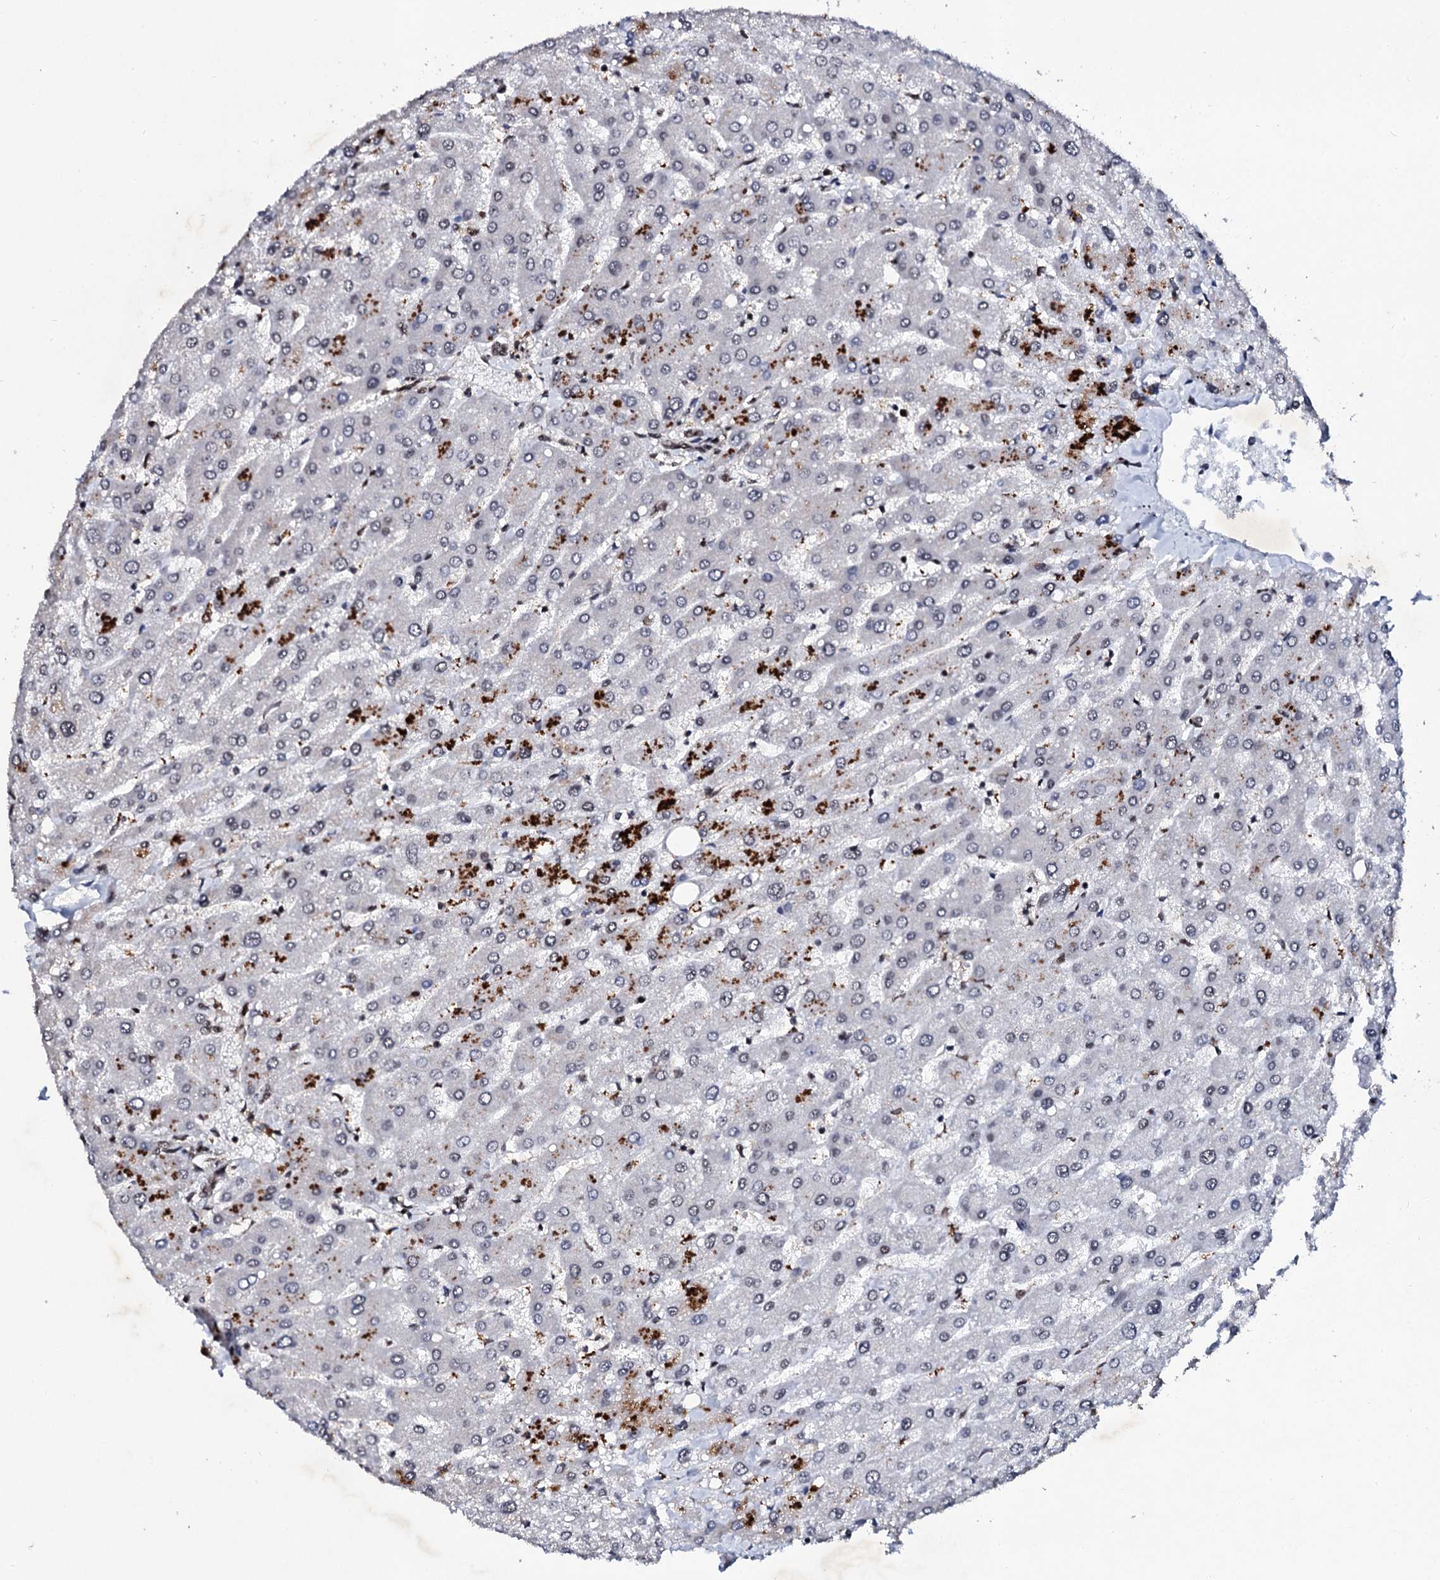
{"staining": {"intensity": "weak", "quantity": ">75%", "location": "nuclear"}, "tissue": "liver", "cell_type": "Cholangiocytes", "image_type": "normal", "snomed": [{"axis": "morphology", "description": "Normal tissue, NOS"}, {"axis": "topography", "description": "Liver"}], "caption": "Human liver stained for a protein (brown) shows weak nuclear positive expression in approximately >75% of cholangiocytes.", "gene": "CSTF3", "patient": {"sex": "male", "age": 55}}